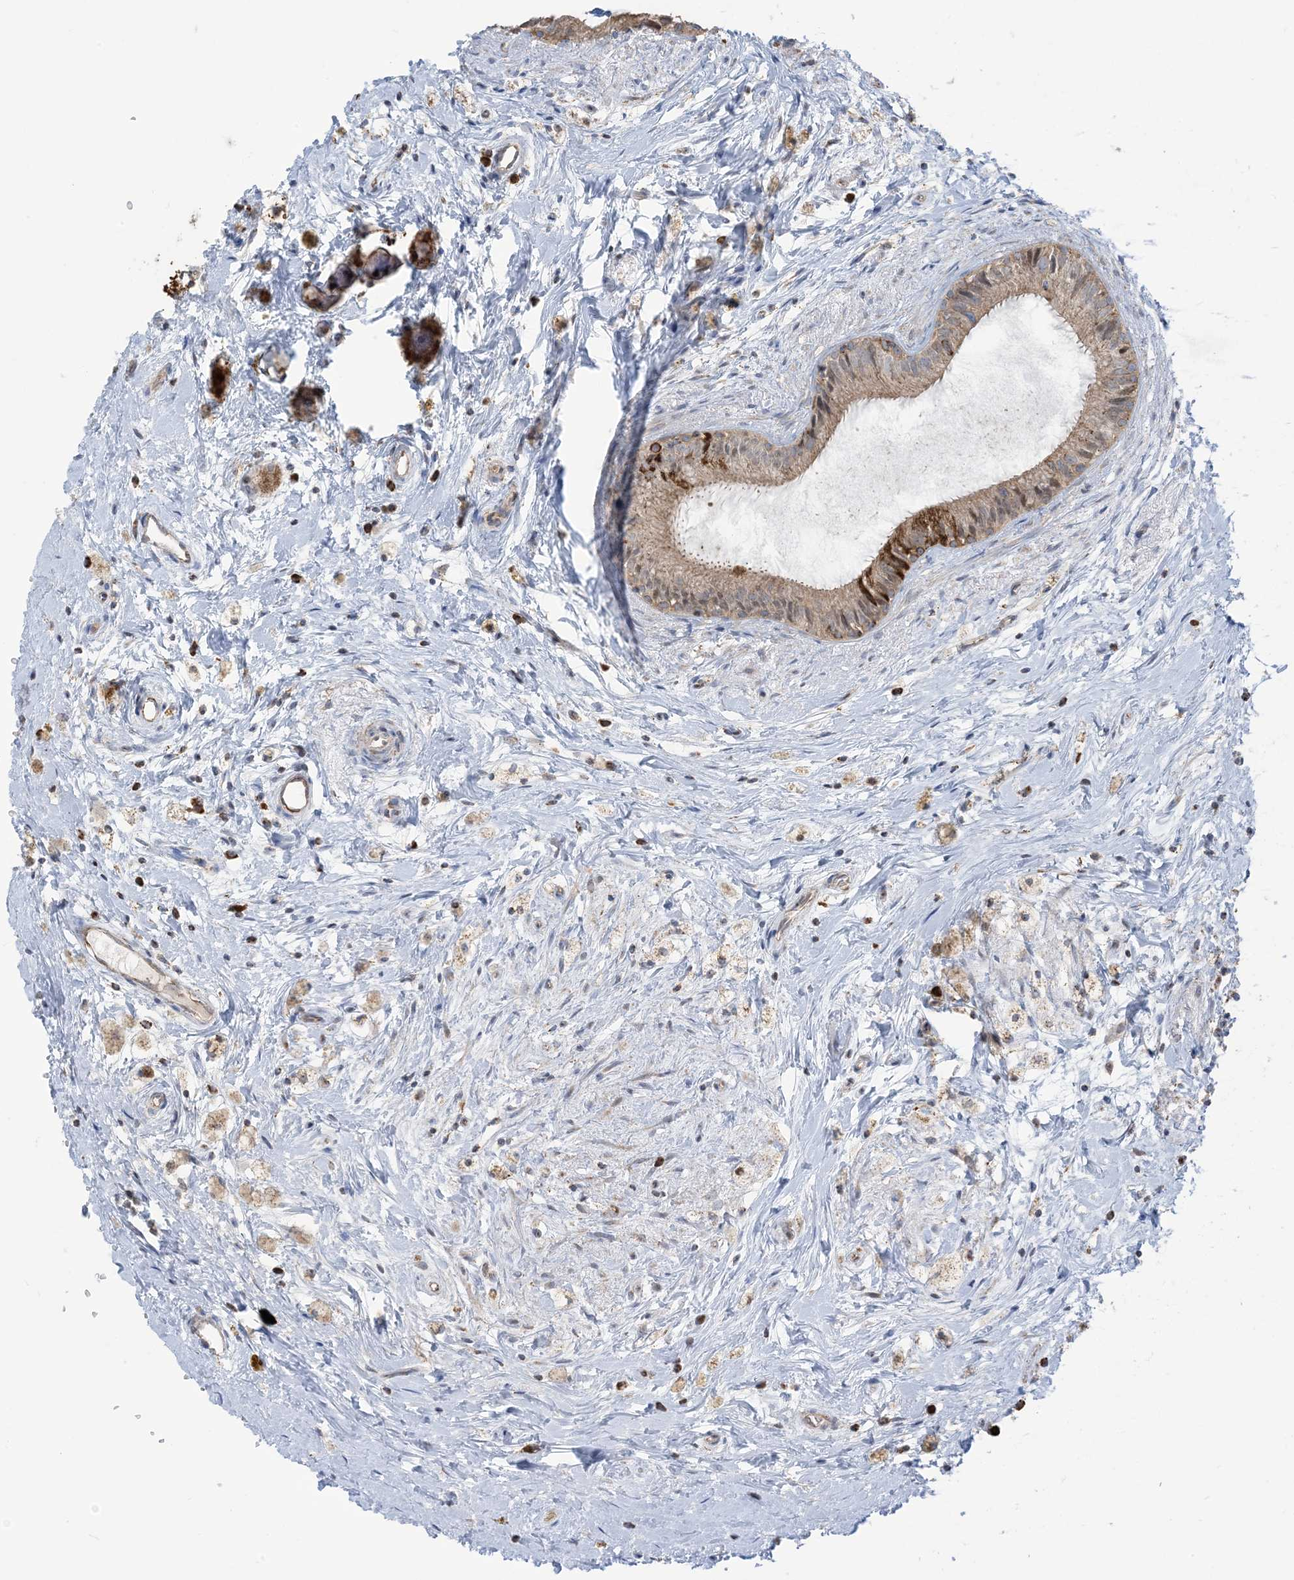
{"staining": {"intensity": "moderate", "quantity": "<25%", "location": "cytoplasmic/membranous"}, "tissue": "epididymis", "cell_type": "Glandular cells", "image_type": "normal", "snomed": [{"axis": "morphology", "description": "Normal tissue, NOS"}, {"axis": "topography", "description": "Epididymis"}], "caption": "Brown immunohistochemical staining in unremarkable epididymis demonstrates moderate cytoplasmic/membranous staining in about <25% of glandular cells. (Stains: DAB in brown, nuclei in blue, Microscopy: brightfield microscopy at high magnification).", "gene": "MAPKBP1", "patient": {"sex": "male", "age": 80}}